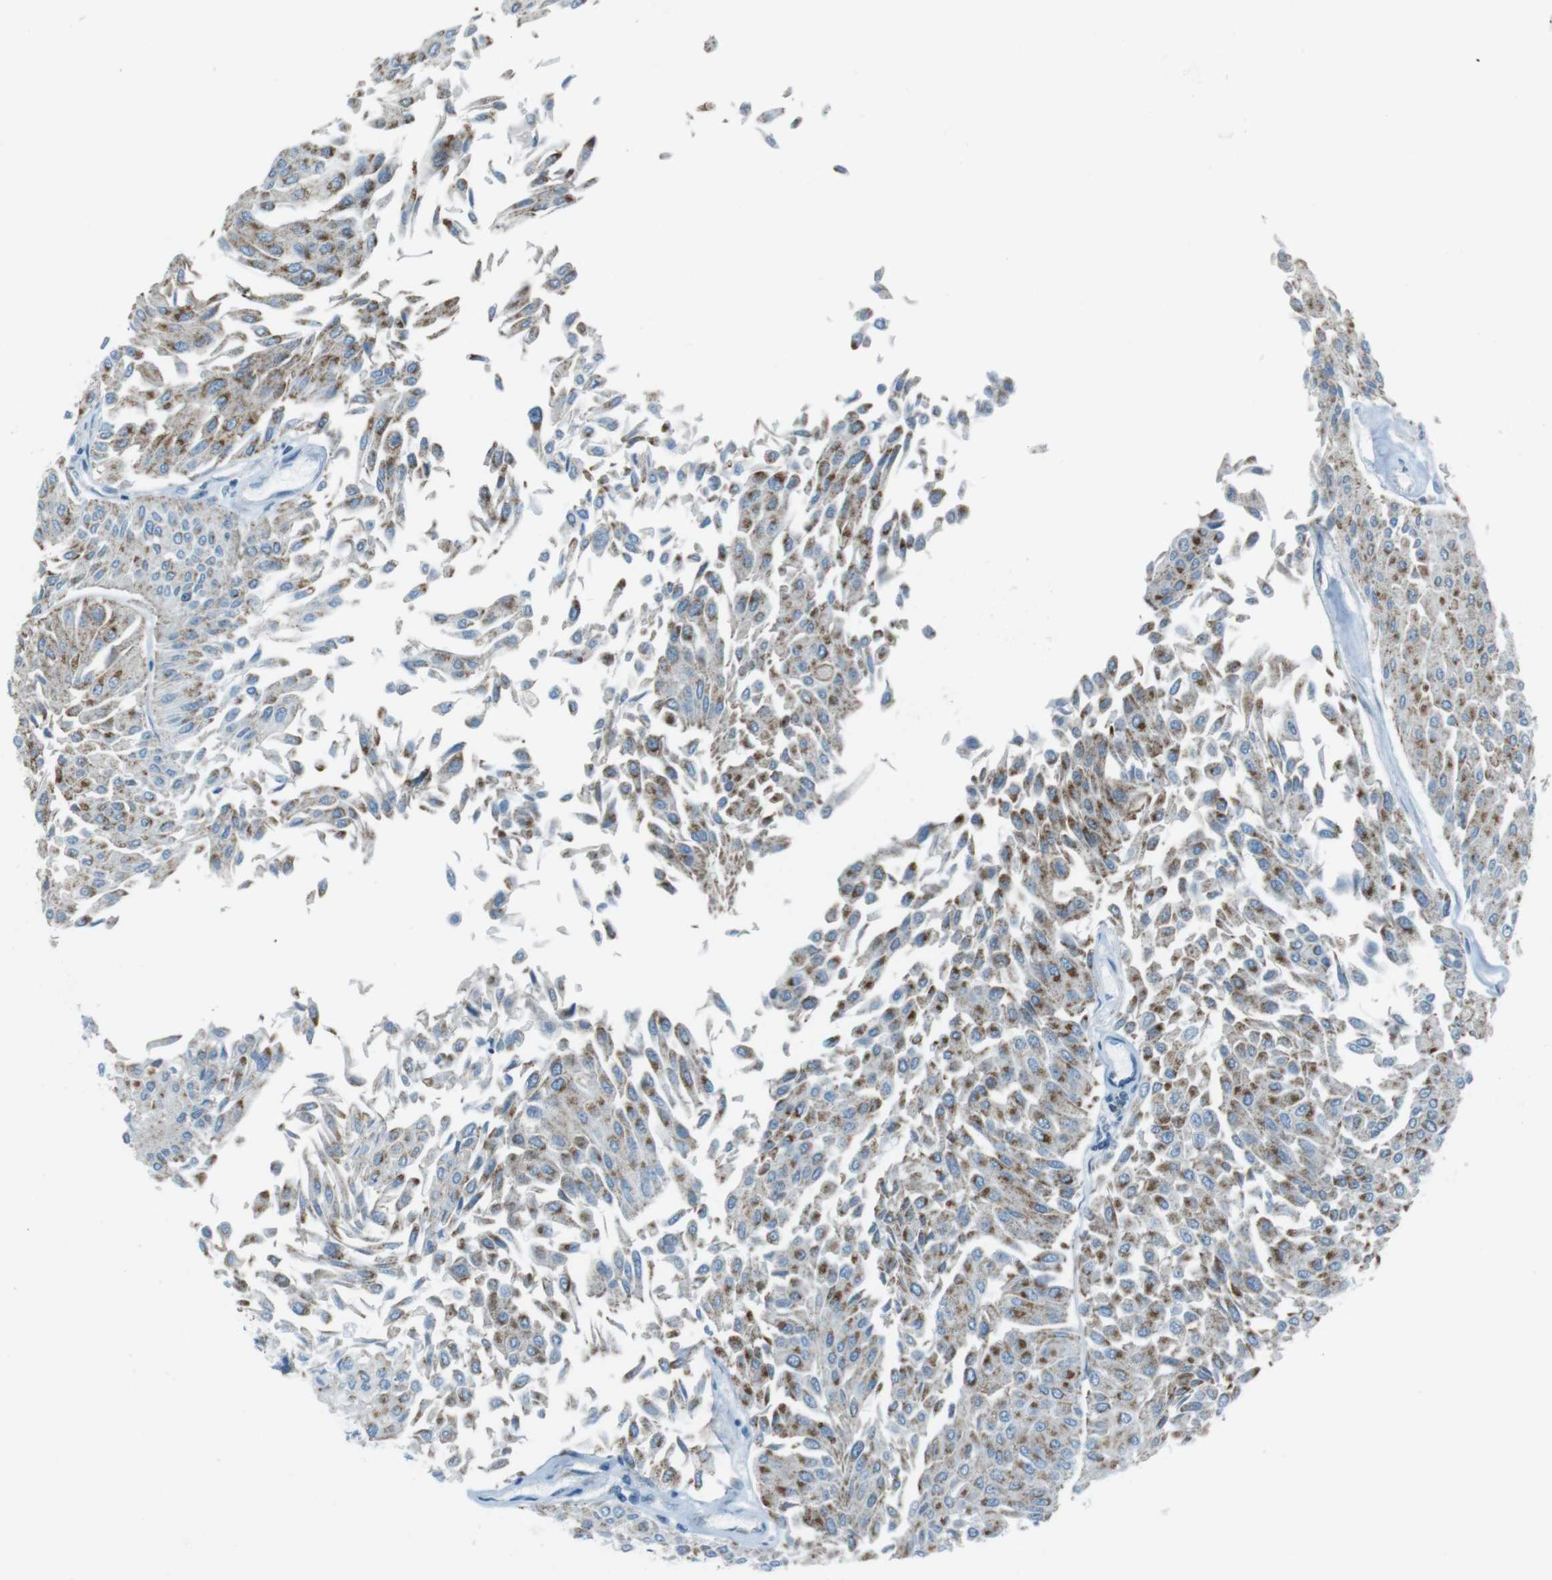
{"staining": {"intensity": "moderate", "quantity": ">75%", "location": "cytoplasmic/membranous"}, "tissue": "urothelial cancer", "cell_type": "Tumor cells", "image_type": "cancer", "snomed": [{"axis": "morphology", "description": "Urothelial carcinoma, Low grade"}, {"axis": "topography", "description": "Urinary bladder"}], "caption": "An IHC micrograph of neoplastic tissue is shown. Protein staining in brown highlights moderate cytoplasmic/membranous positivity in low-grade urothelial carcinoma within tumor cells.", "gene": "DNAJA3", "patient": {"sex": "male", "age": 67}}